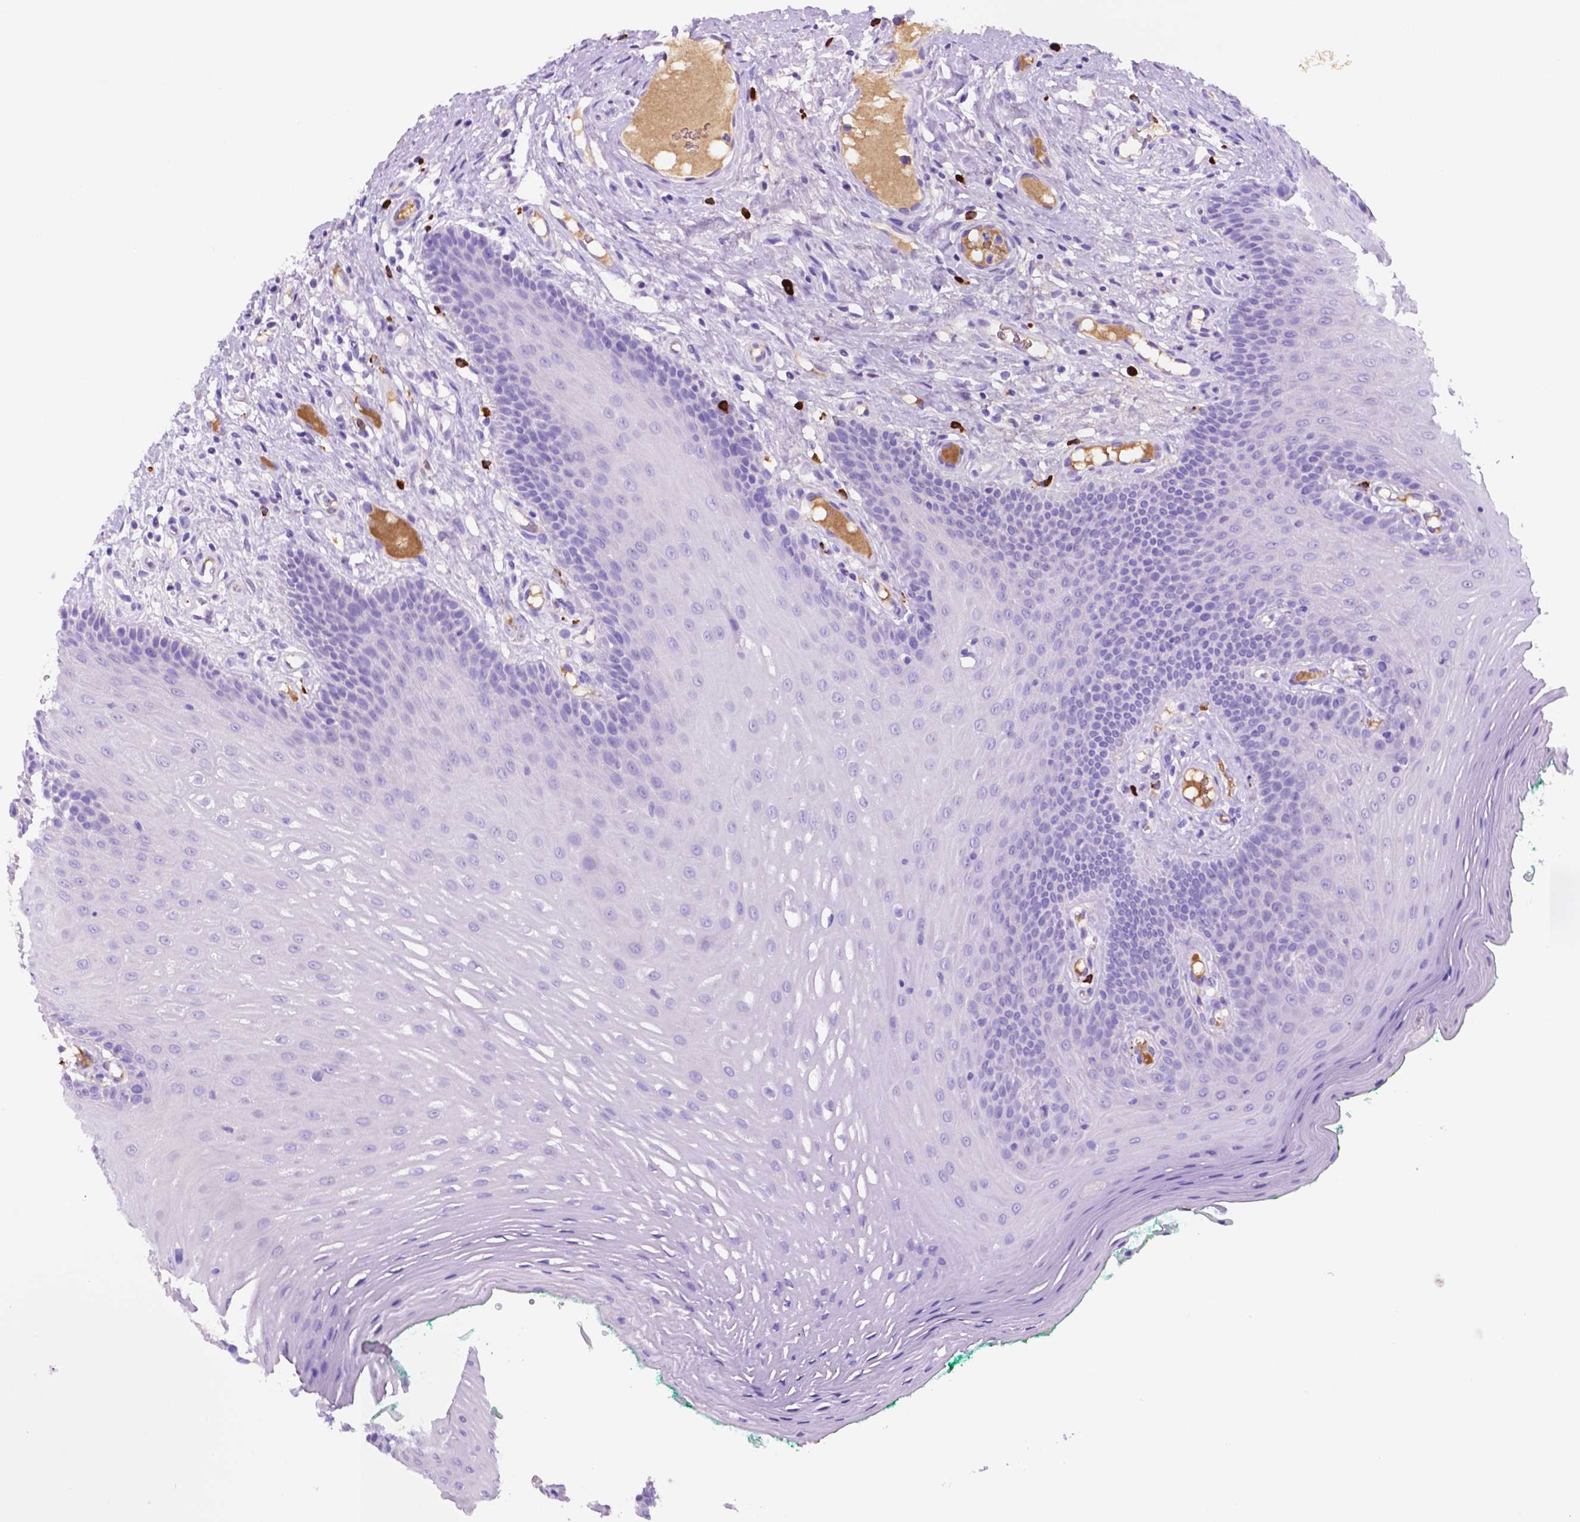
{"staining": {"intensity": "negative", "quantity": "none", "location": "none"}, "tissue": "oral mucosa", "cell_type": "Squamous epithelial cells", "image_type": "normal", "snomed": [{"axis": "morphology", "description": "Normal tissue, NOS"}, {"axis": "morphology", "description": "Squamous cell carcinoma, NOS"}, {"axis": "topography", "description": "Oral tissue"}, {"axis": "topography", "description": "Head-Neck"}], "caption": "High power microscopy histopathology image of an immunohistochemistry (IHC) micrograph of normal oral mucosa, revealing no significant staining in squamous epithelial cells. (Stains: DAB immunohistochemistry with hematoxylin counter stain, Microscopy: brightfield microscopy at high magnification).", "gene": "FOXB2", "patient": {"sex": "male", "age": 78}}